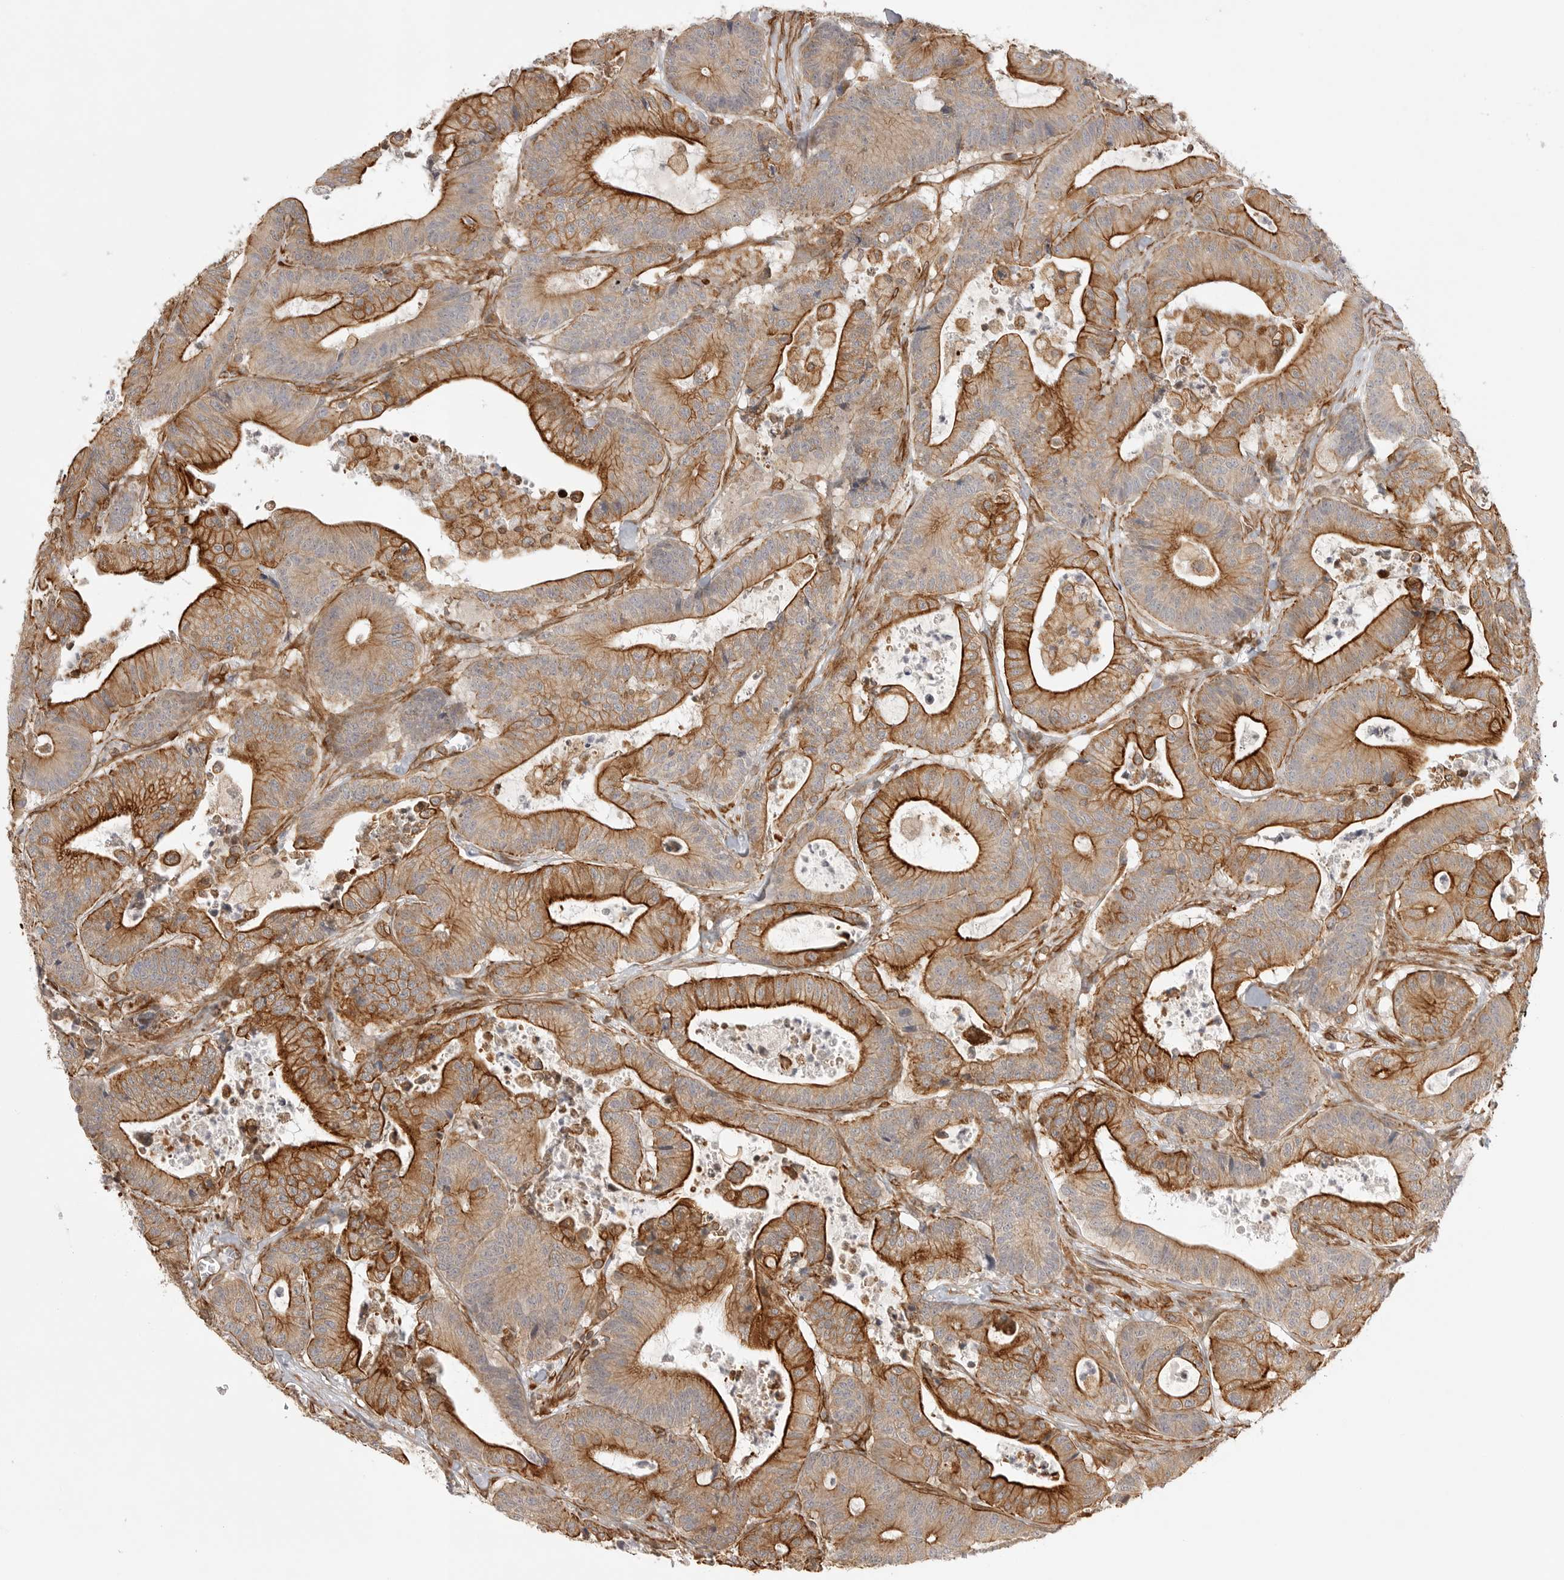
{"staining": {"intensity": "strong", "quantity": ">75%", "location": "cytoplasmic/membranous"}, "tissue": "colorectal cancer", "cell_type": "Tumor cells", "image_type": "cancer", "snomed": [{"axis": "morphology", "description": "Adenocarcinoma, NOS"}, {"axis": "topography", "description": "Colon"}], "caption": "A high-resolution histopathology image shows immunohistochemistry (IHC) staining of colorectal adenocarcinoma, which reveals strong cytoplasmic/membranous expression in approximately >75% of tumor cells.", "gene": "ATOH7", "patient": {"sex": "female", "age": 84}}